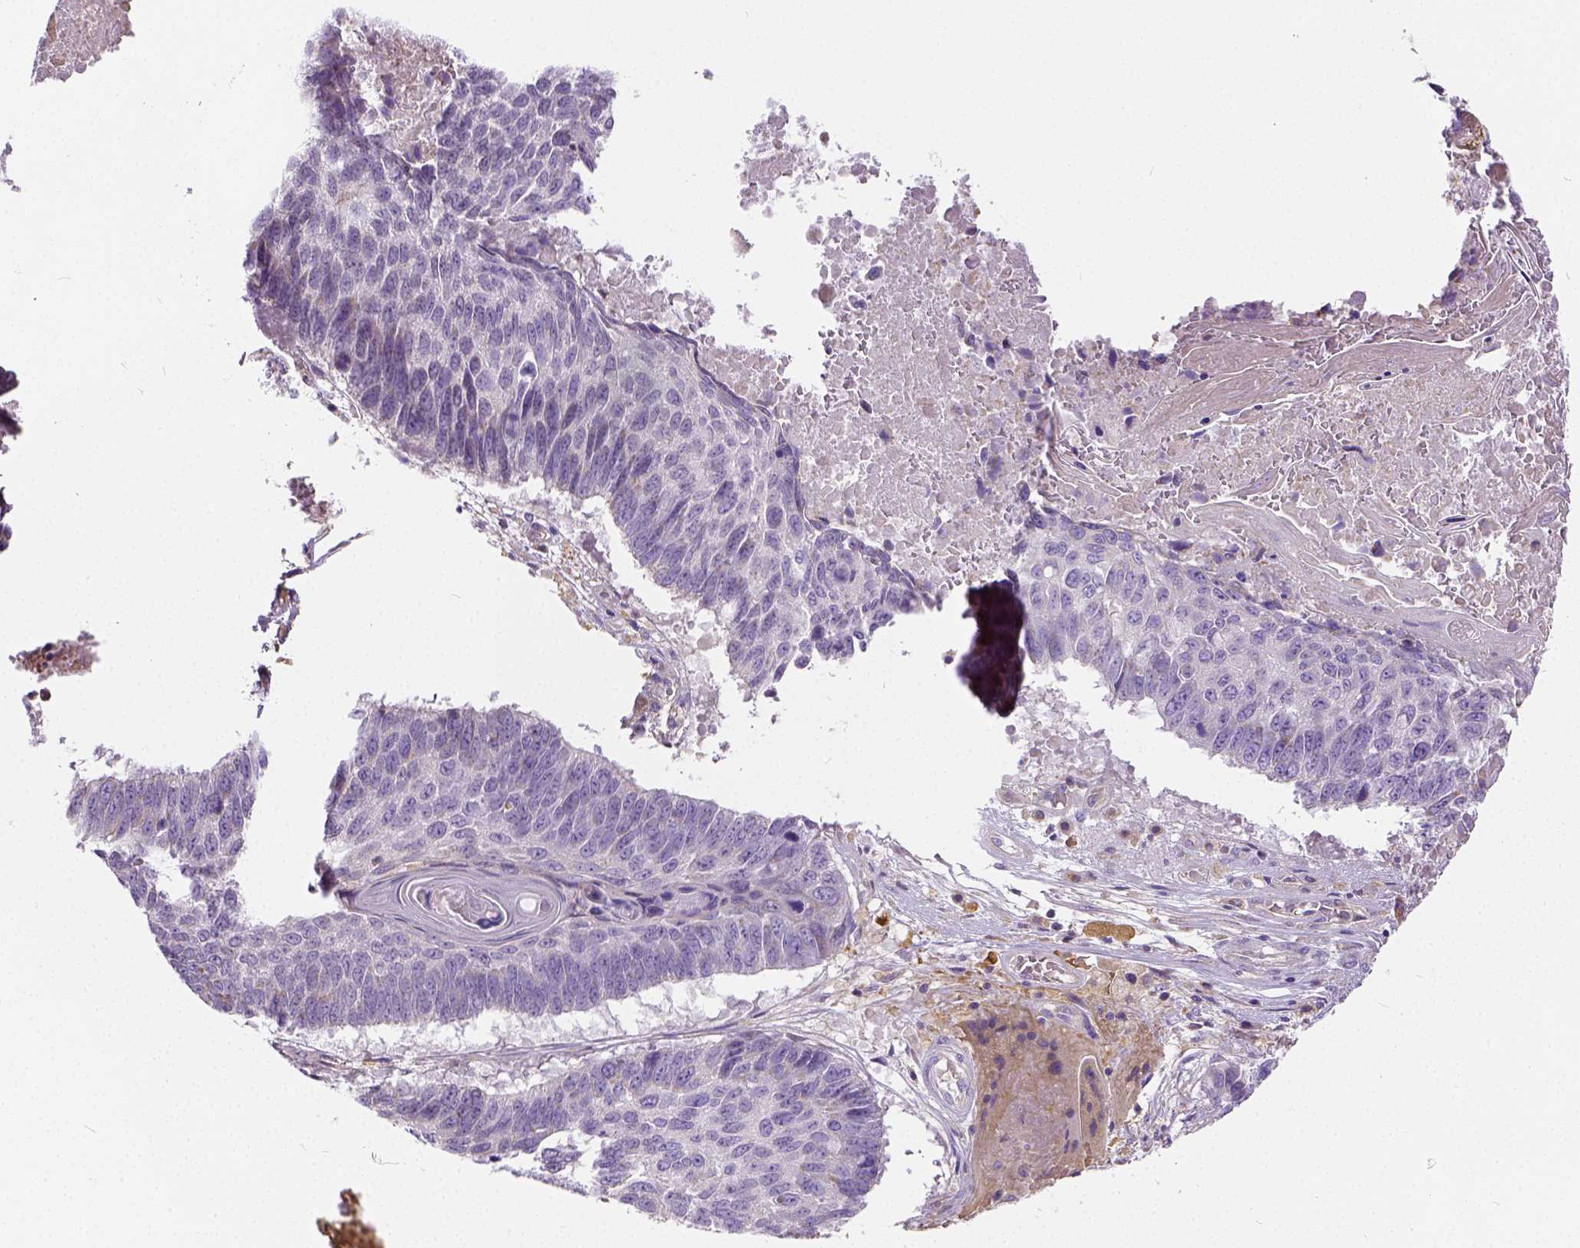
{"staining": {"intensity": "negative", "quantity": "none", "location": "none"}, "tissue": "lung cancer", "cell_type": "Tumor cells", "image_type": "cancer", "snomed": [{"axis": "morphology", "description": "Squamous cell carcinoma, NOS"}, {"axis": "topography", "description": "Lung"}], "caption": "Immunohistochemistry image of neoplastic tissue: lung cancer (squamous cell carcinoma) stained with DAB exhibits no significant protein expression in tumor cells.", "gene": "CADM4", "patient": {"sex": "male", "age": 73}}